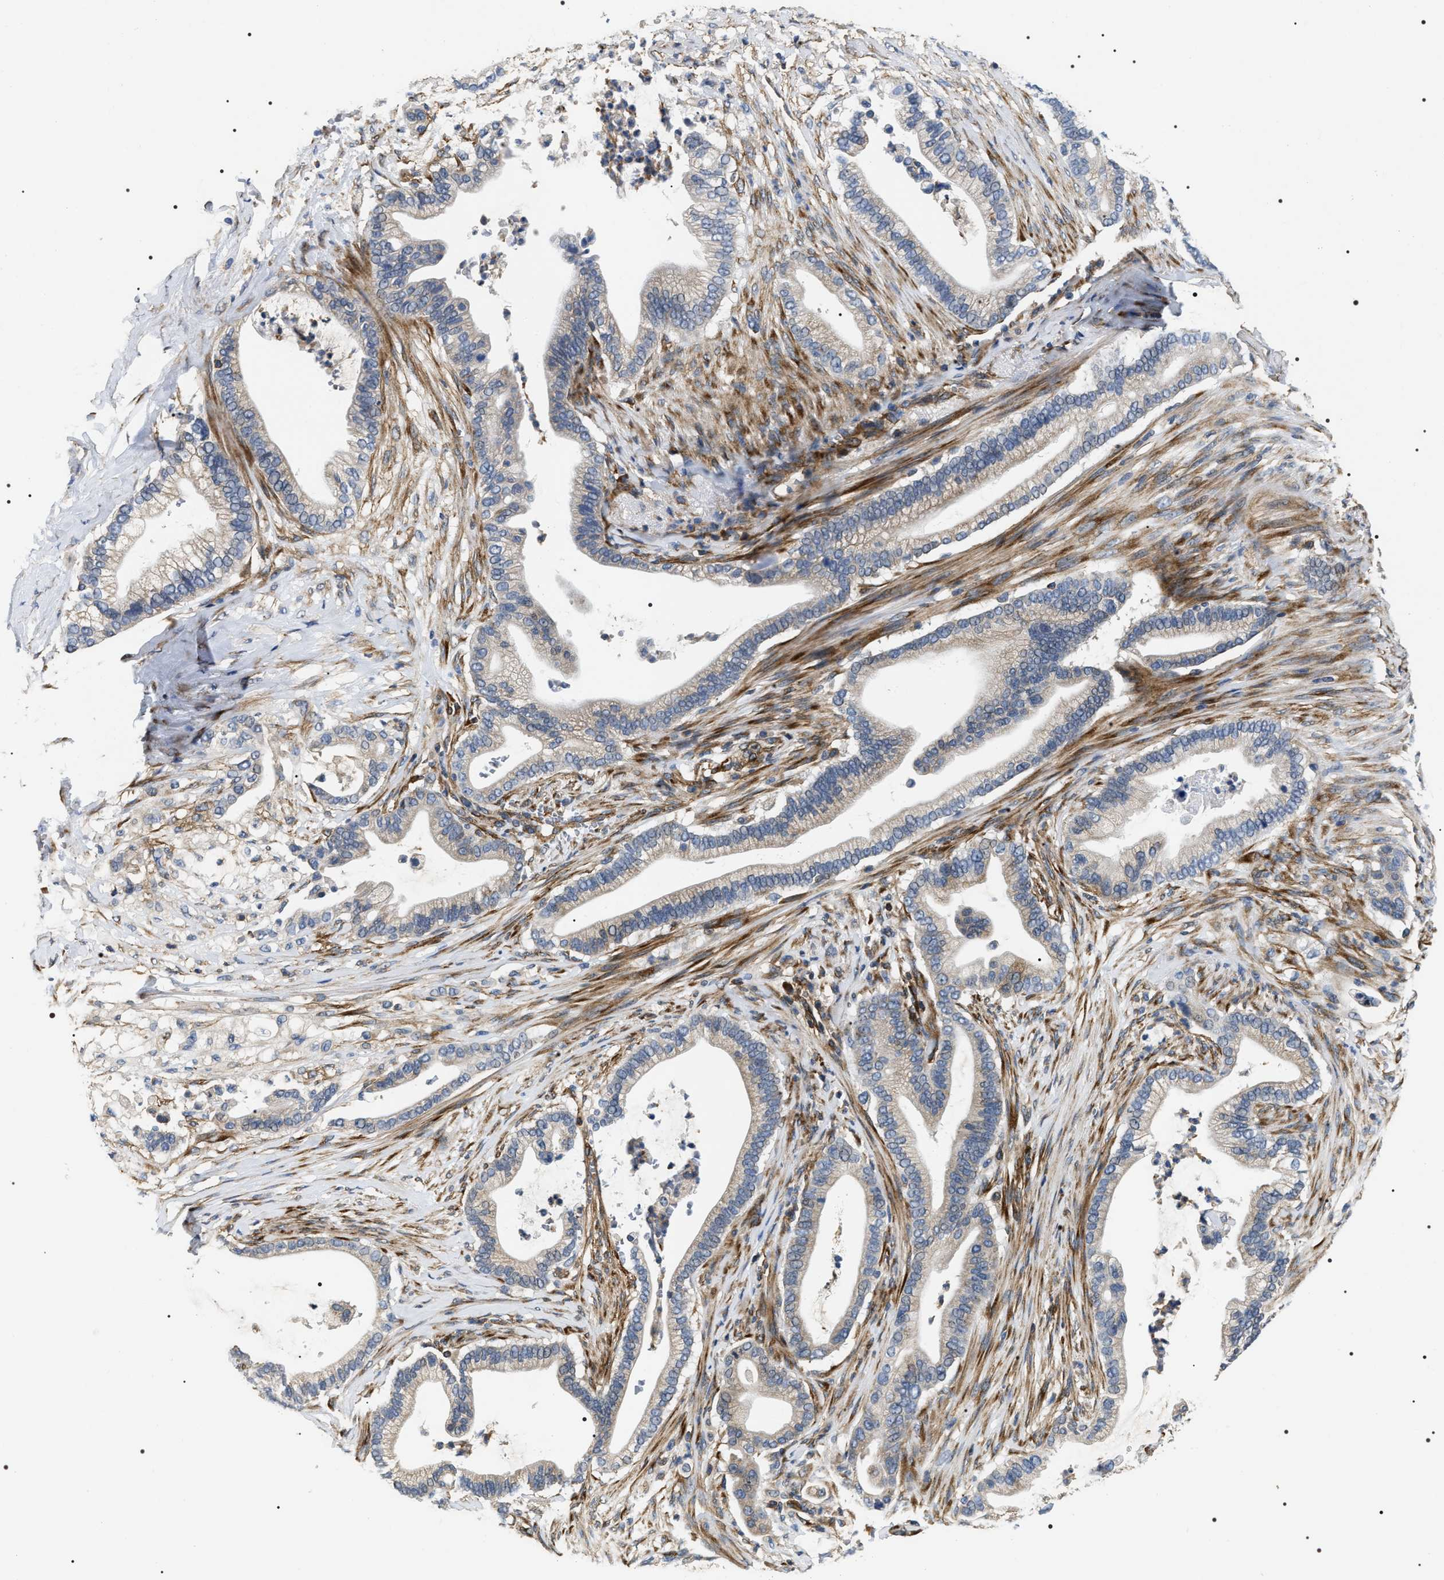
{"staining": {"intensity": "negative", "quantity": "none", "location": "none"}, "tissue": "pancreatic cancer", "cell_type": "Tumor cells", "image_type": "cancer", "snomed": [{"axis": "morphology", "description": "Adenocarcinoma, NOS"}, {"axis": "topography", "description": "Pancreas"}], "caption": "Pancreatic cancer (adenocarcinoma) was stained to show a protein in brown. There is no significant expression in tumor cells.", "gene": "ZC3HAV1L", "patient": {"sex": "male", "age": 69}}